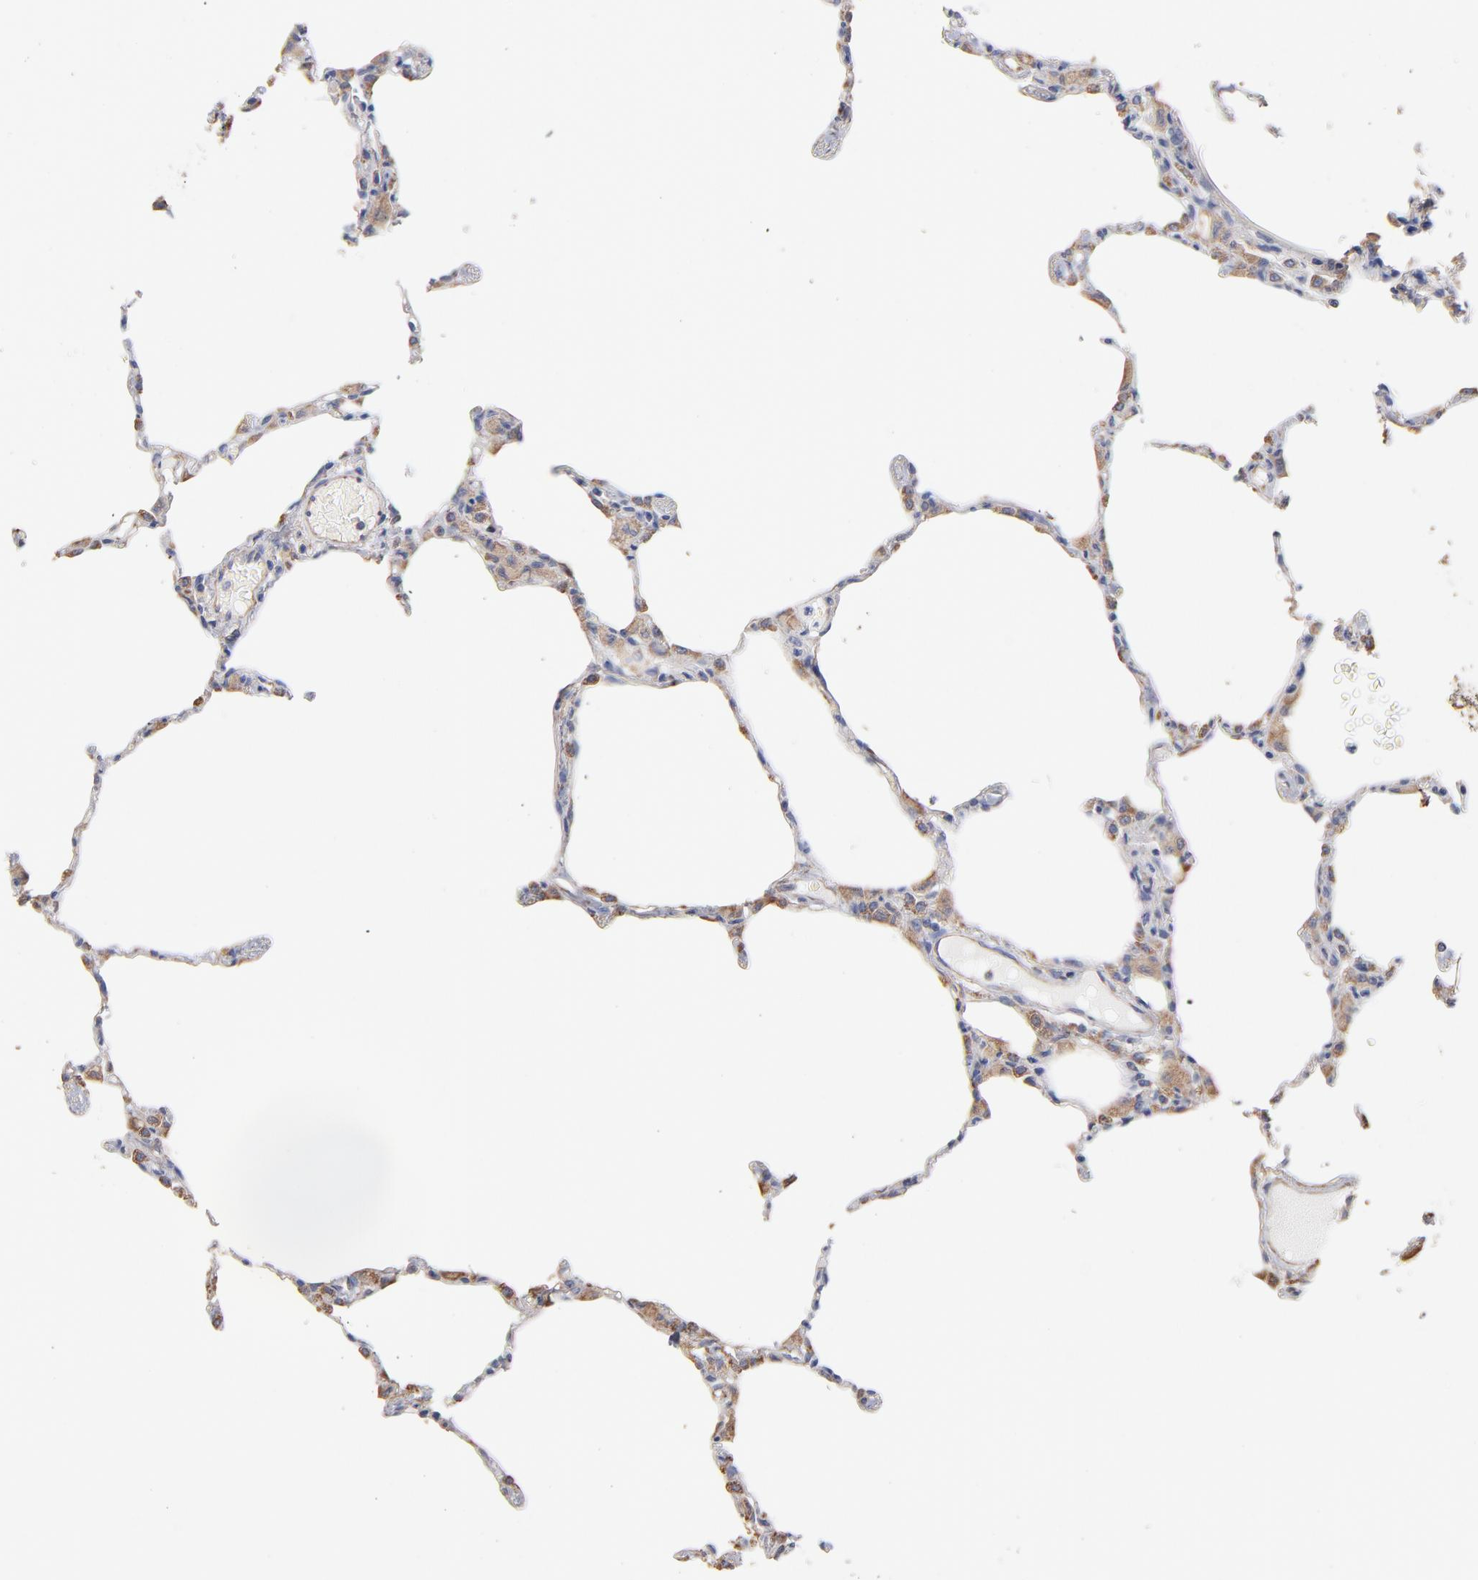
{"staining": {"intensity": "weak", "quantity": "<25%", "location": "cytoplasmic/membranous"}, "tissue": "lung", "cell_type": "Alveolar cells", "image_type": "normal", "snomed": [{"axis": "morphology", "description": "Normal tissue, NOS"}, {"axis": "topography", "description": "Lung"}], "caption": "Human lung stained for a protein using immunohistochemistry reveals no expression in alveolar cells.", "gene": "RPL9", "patient": {"sex": "female", "age": 49}}